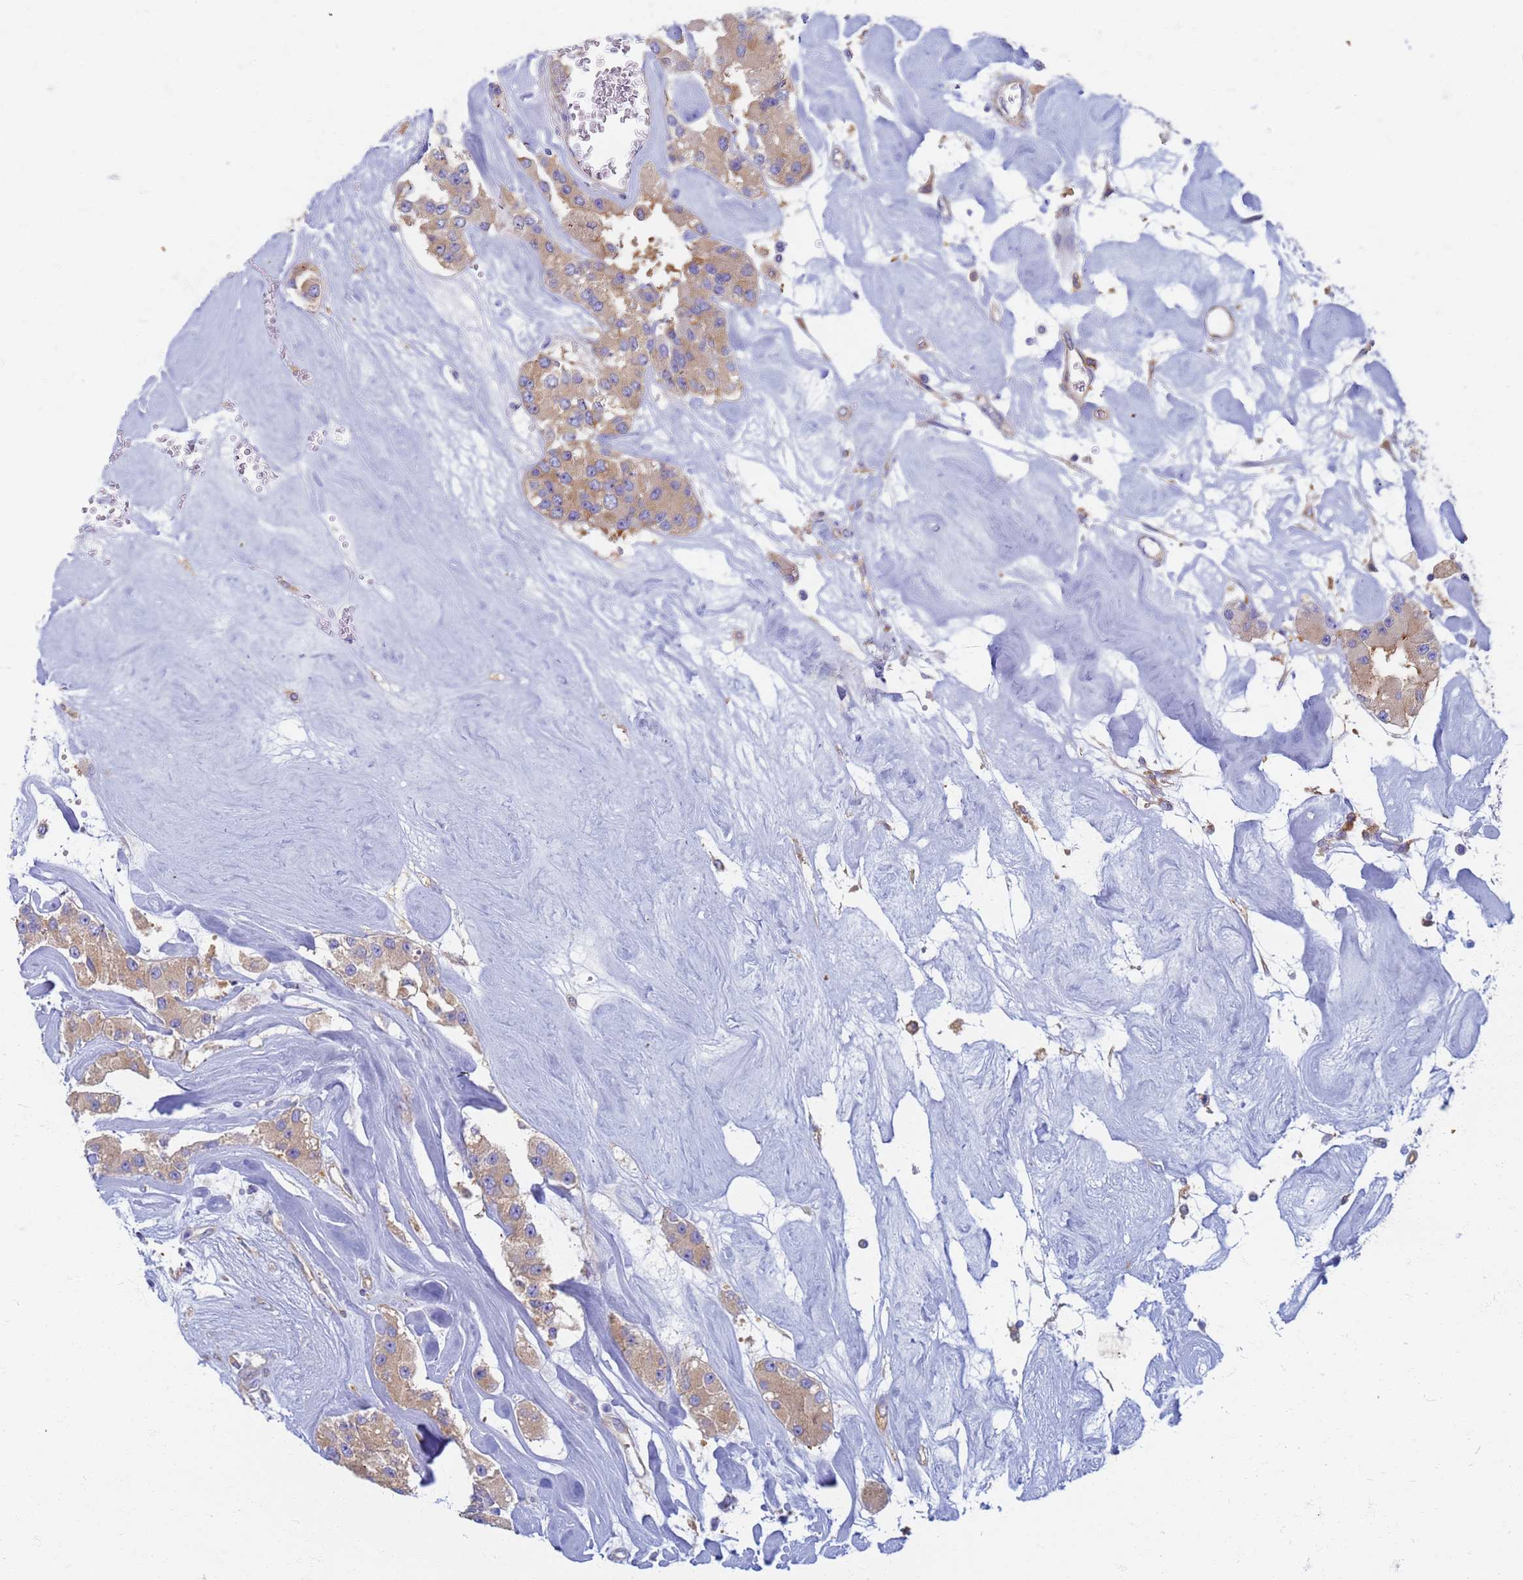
{"staining": {"intensity": "moderate", "quantity": ">75%", "location": "cytoplasmic/membranous"}, "tissue": "carcinoid", "cell_type": "Tumor cells", "image_type": "cancer", "snomed": [{"axis": "morphology", "description": "Carcinoid, malignant, NOS"}, {"axis": "topography", "description": "Pancreas"}], "caption": "An IHC image of tumor tissue is shown. Protein staining in brown highlights moderate cytoplasmic/membranous positivity in carcinoid (malignant) within tumor cells.", "gene": "EEA1", "patient": {"sex": "male", "age": 41}}